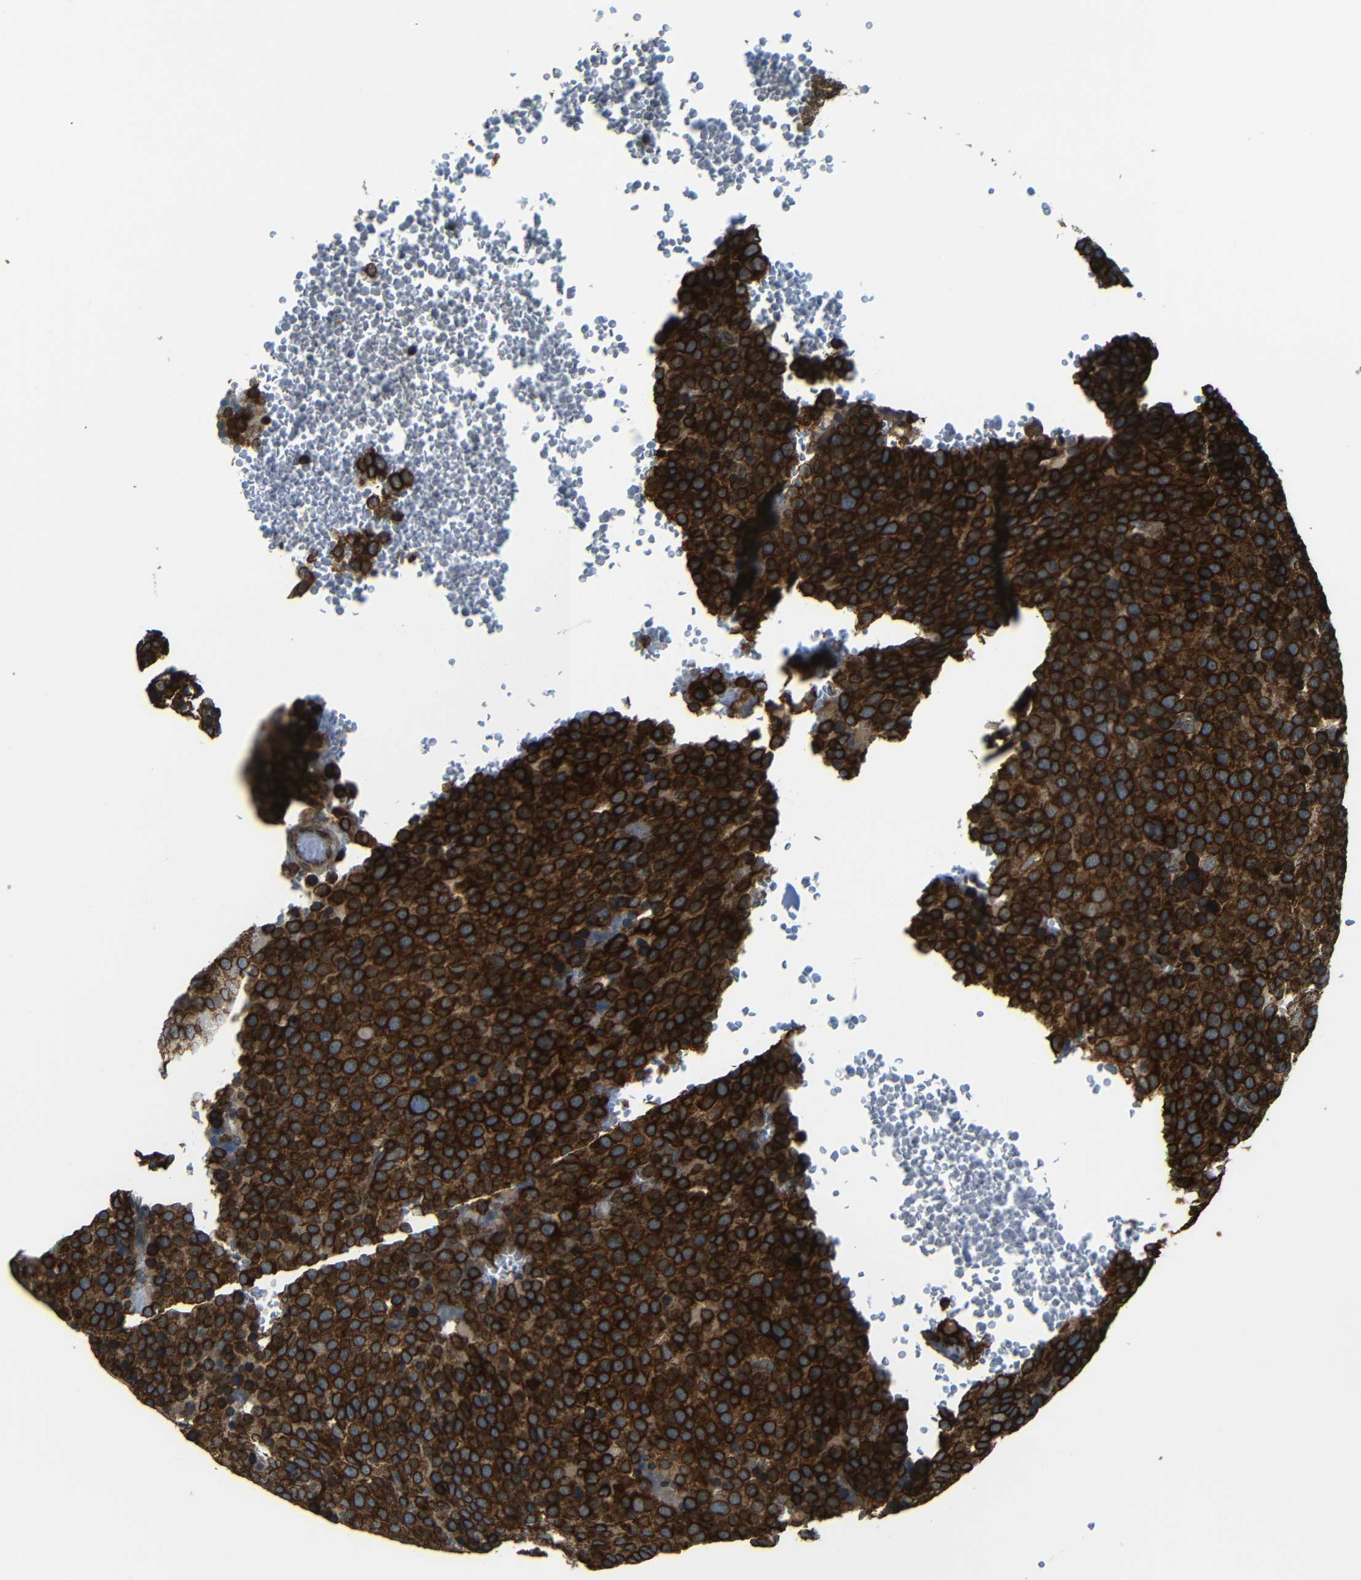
{"staining": {"intensity": "strong", "quantity": ">75%", "location": "cytoplasmic/membranous"}, "tissue": "testis cancer", "cell_type": "Tumor cells", "image_type": "cancer", "snomed": [{"axis": "morphology", "description": "Seminoma, NOS"}, {"axis": "topography", "description": "Testis"}], "caption": "Human testis cancer (seminoma) stained with a brown dye reveals strong cytoplasmic/membranous positive expression in about >75% of tumor cells.", "gene": "VAPB", "patient": {"sex": "male", "age": 71}}